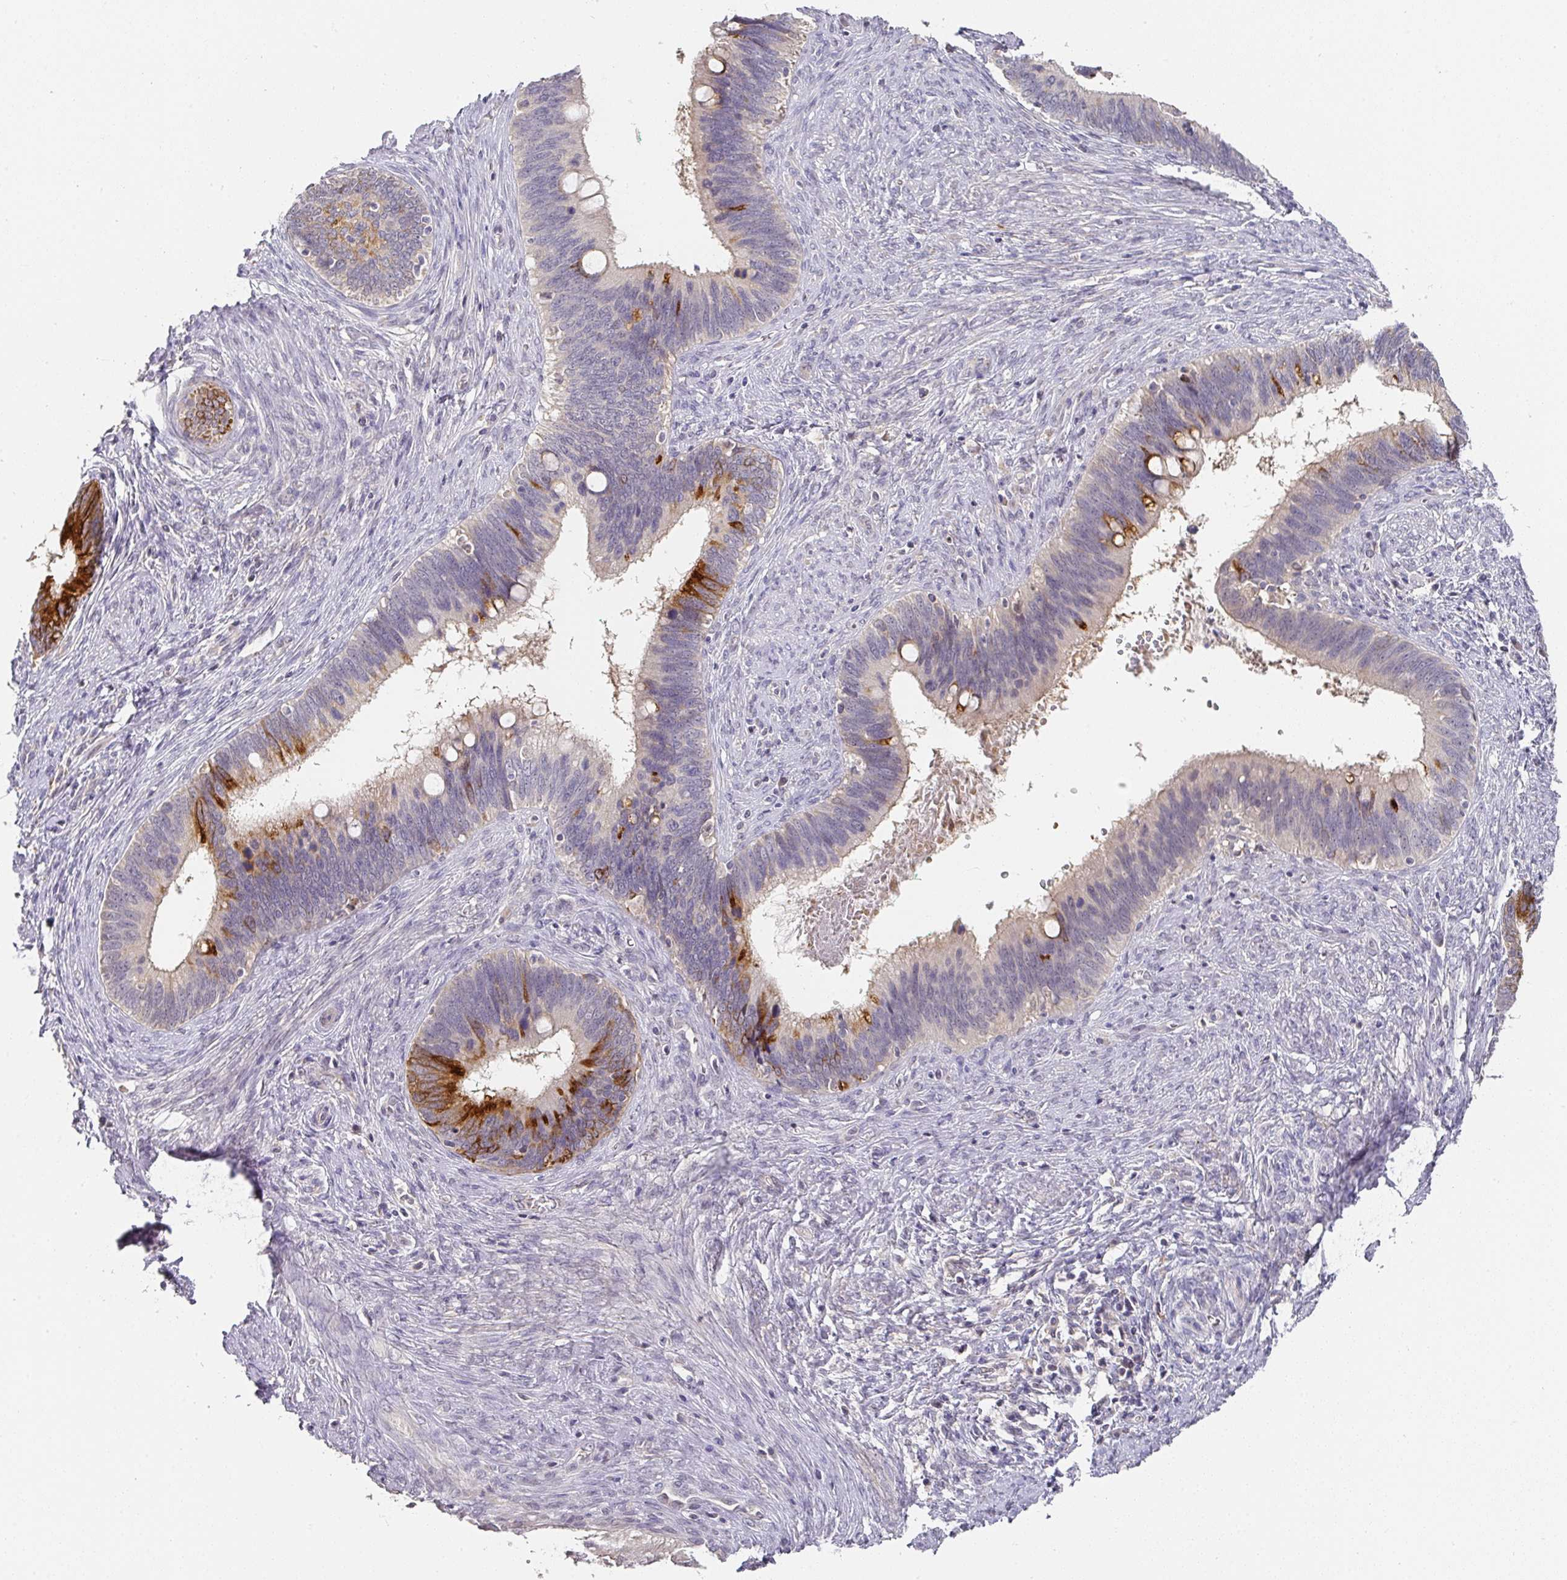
{"staining": {"intensity": "strong", "quantity": "25%-75%", "location": "cytoplasmic/membranous"}, "tissue": "cervical cancer", "cell_type": "Tumor cells", "image_type": "cancer", "snomed": [{"axis": "morphology", "description": "Adenocarcinoma, NOS"}, {"axis": "topography", "description": "Cervix"}], "caption": "About 25%-75% of tumor cells in cervical cancer (adenocarcinoma) reveal strong cytoplasmic/membranous protein positivity as visualized by brown immunohistochemical staining.", "gene": "FOXN4", "patient": {"sex": "female", "age": 42}}